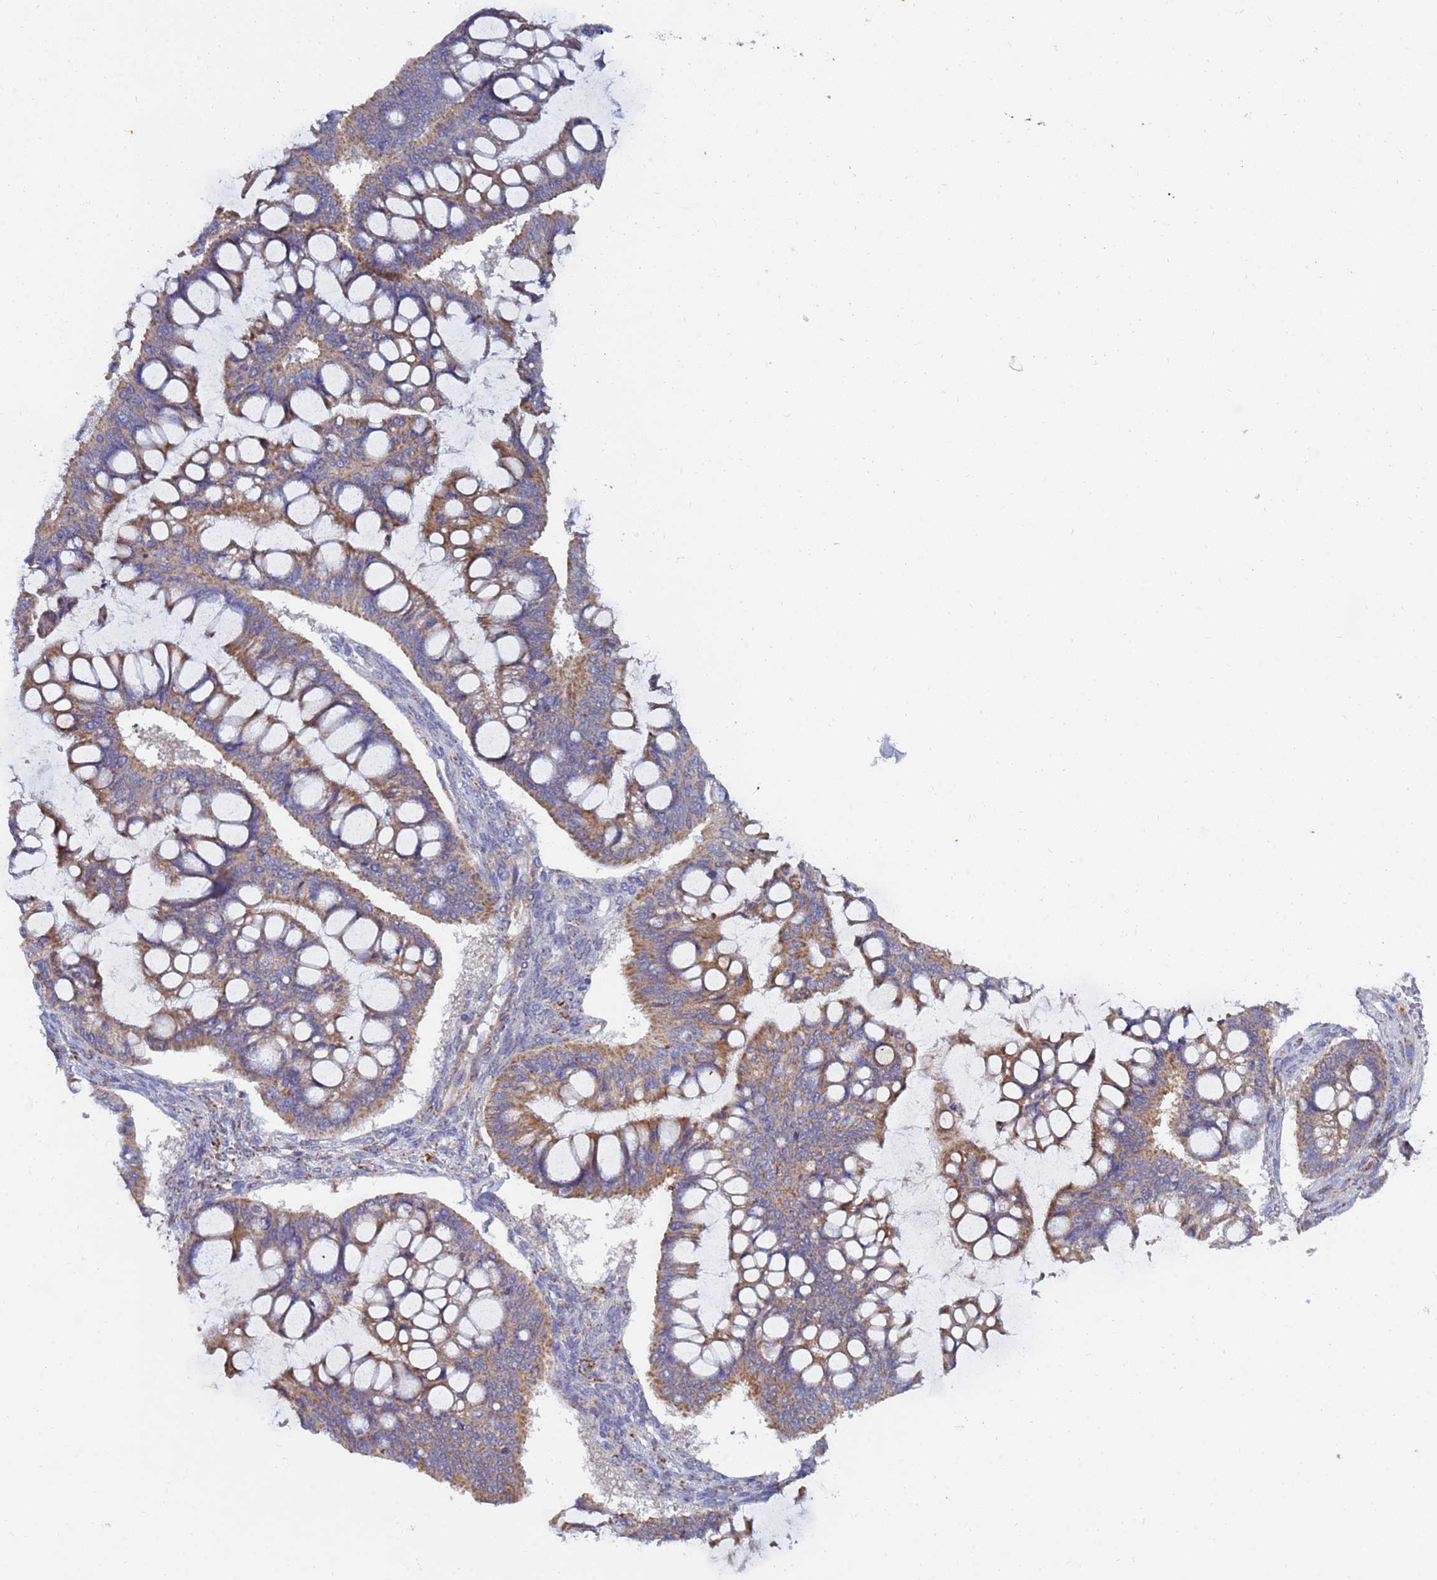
{"staining": {"intensity": "moderate", "quantity": ">75%", "location": "cytoplasmic/membranous"}, "tissue": "ovarian cancer", "cell_type": "Tumor cells", "image_type": "cancer", "snomed": [{"axis": "morphology", "description": "Cystadenocarcinoma, mucinous, NOS"}, {"axis": "topography", "description": "Ovary"}], "caption": "Human mucinous cystadenocarcinoma (ovarian) stained for a protein (brown) displays moderate cytoplasmic/membranous positive expression in approximately >75% of tumor cells.", "gene": "SDR39U1", "patient": {"sex": "female", "age": 73}}